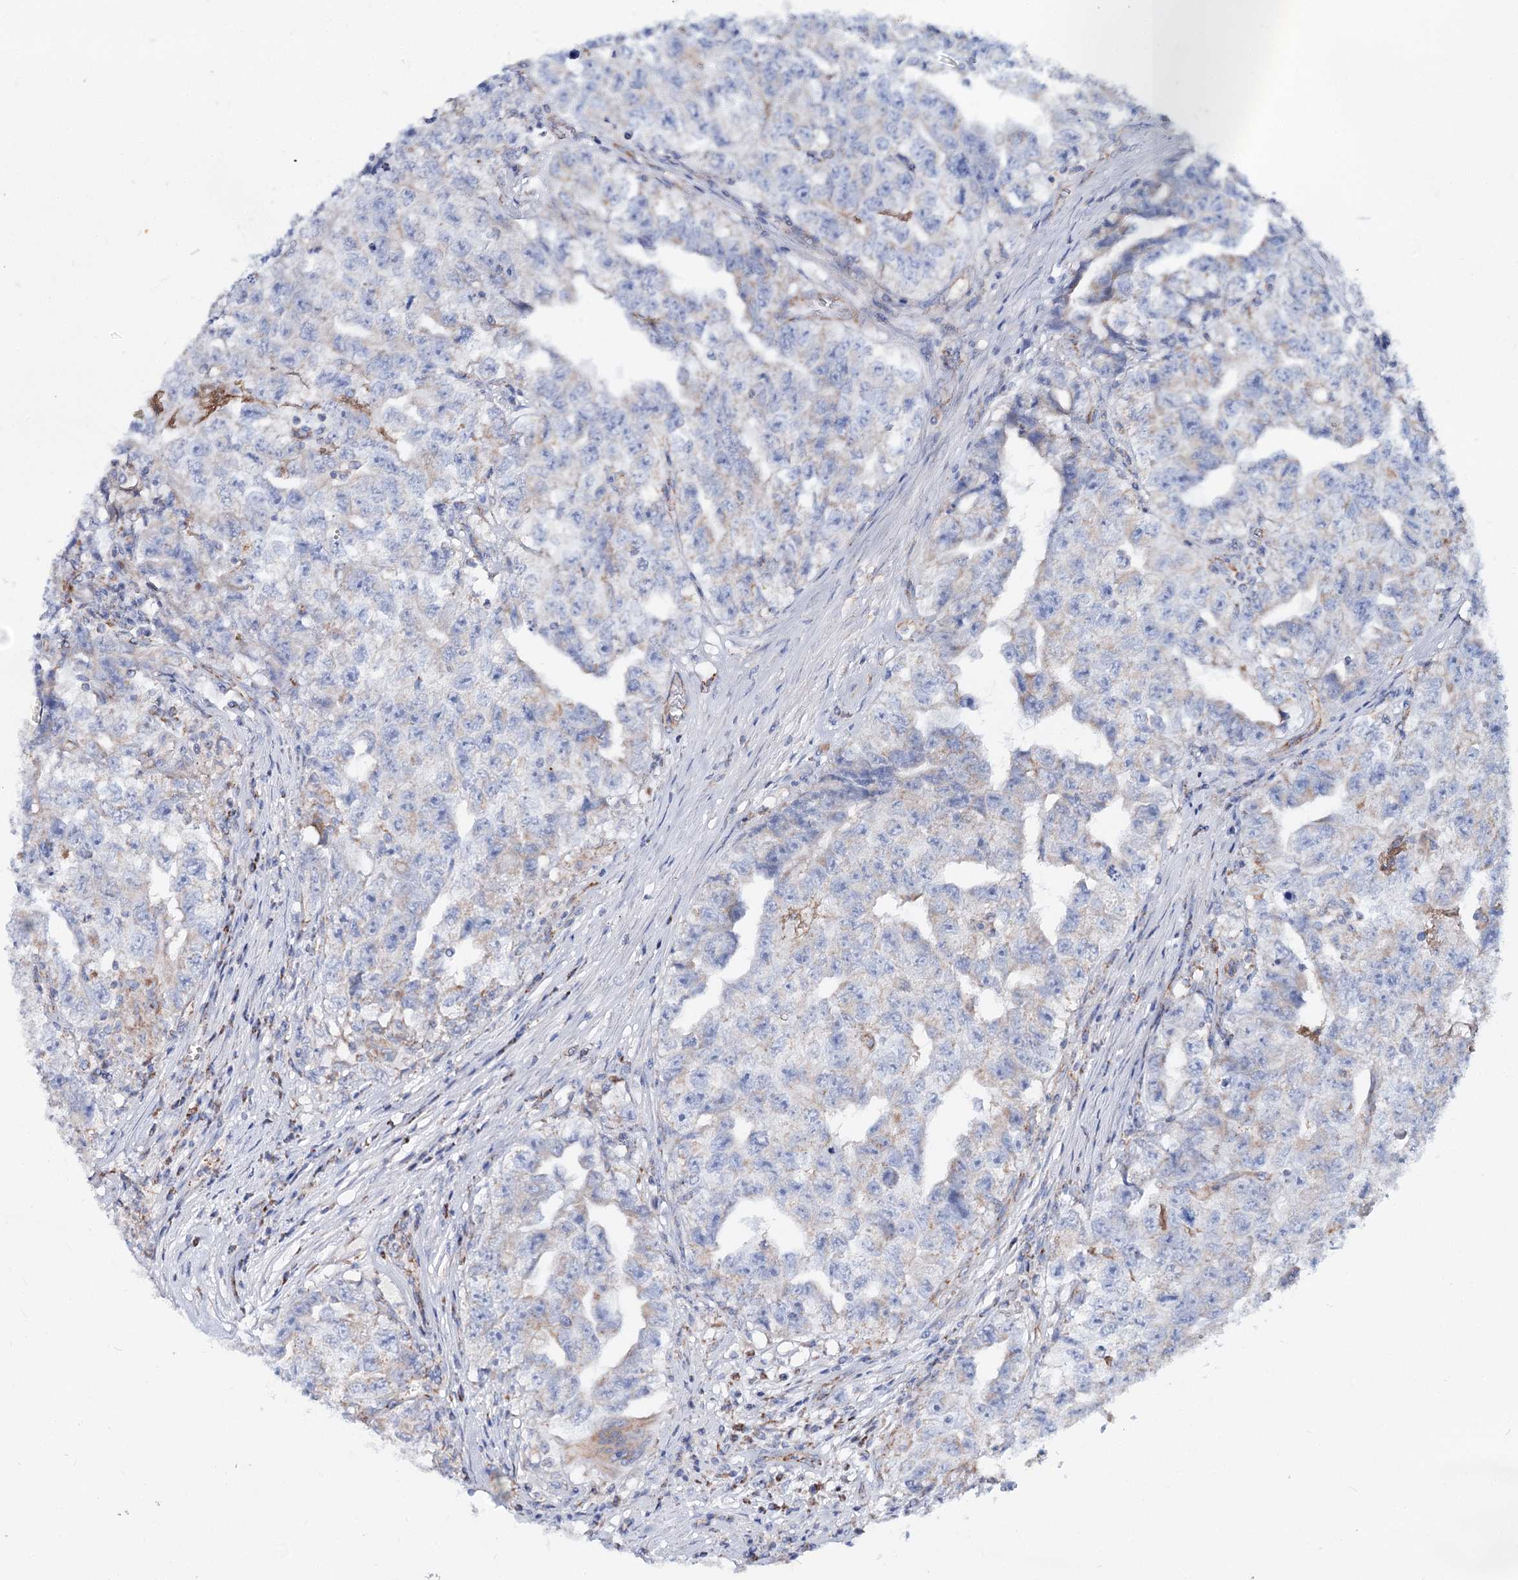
{"staining": {"intensity": "weak", "quantity": "<25%", "location": "cytoplasmic/membranous"}, "tissue": "testis cancer", "cell_type": "Tumor cells", "image_type": "cancer", "snomed": [{"axis": "morphology", "description": "Seminoma, NOS"}, {"axis": "morphology", "description": "Carcinoma, Embryonal, NOS"}, {"axis": "topography", "description": "Testis"}], "caption": "Protein analysis of testis seminoma shows no significant staining in tumor cells.", "gene": "MCCC2", "patient": {"sex": "male", "age": 43}}